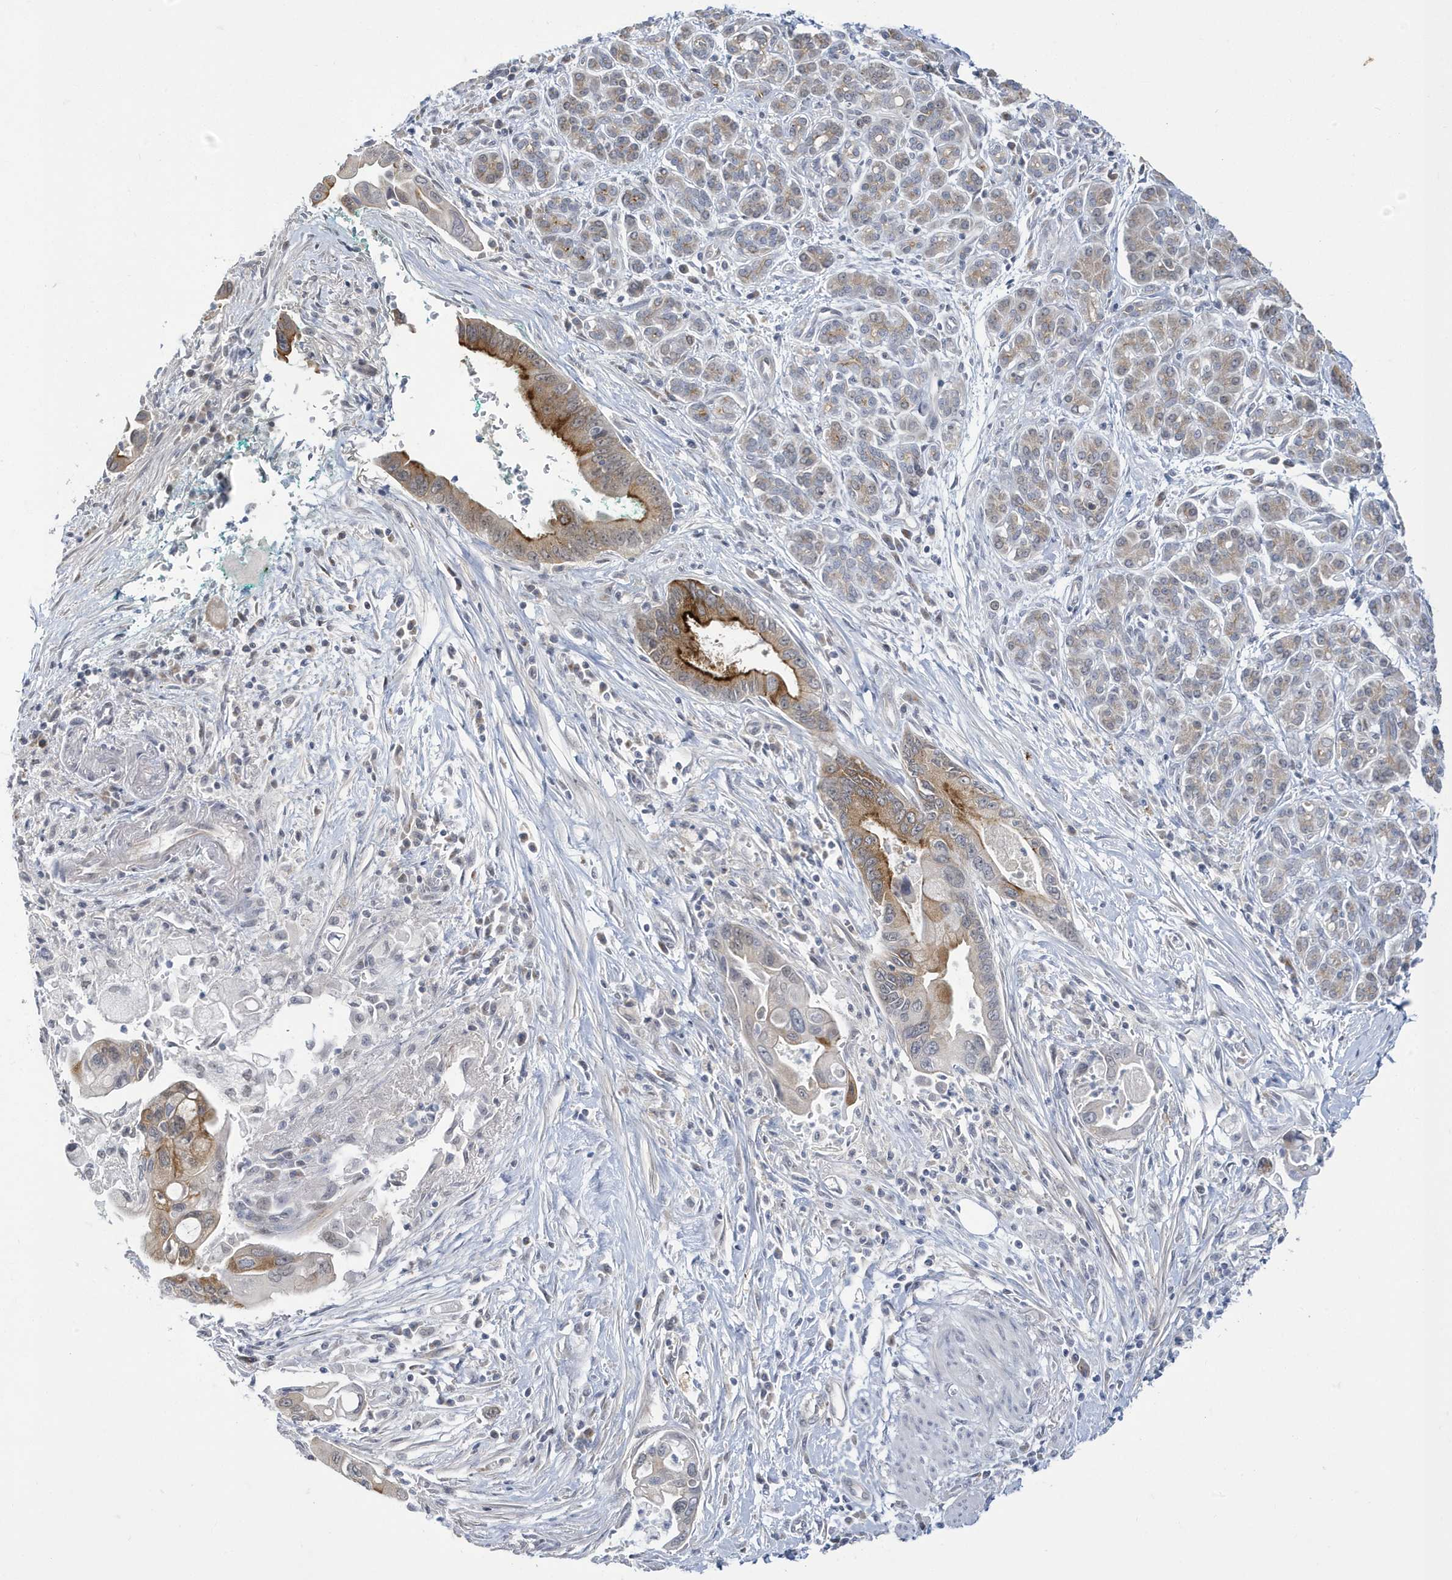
{"staining": {"intensity": "strong", "quantity": "<25%", "location": "cytoplasmic/membranous"}, "tissue": "pancreatic cancer", "cell_type": "Tumor cells", "image_type": "cancer", "snomed": [{"axis": "morphology", "description": "Adenocarcinoma, NOS"}, {"axis": "topography", "description": "Pancreas"}], "caption": "Pancreatic adenocarcinoma stained with DAB immunohistochemistry shows medium levels of strong cytoplasmic/membranous expression in about <25% of tumor cells.", "gene": "ZNF654", "patient": {"sex": "male", "age": 78}}